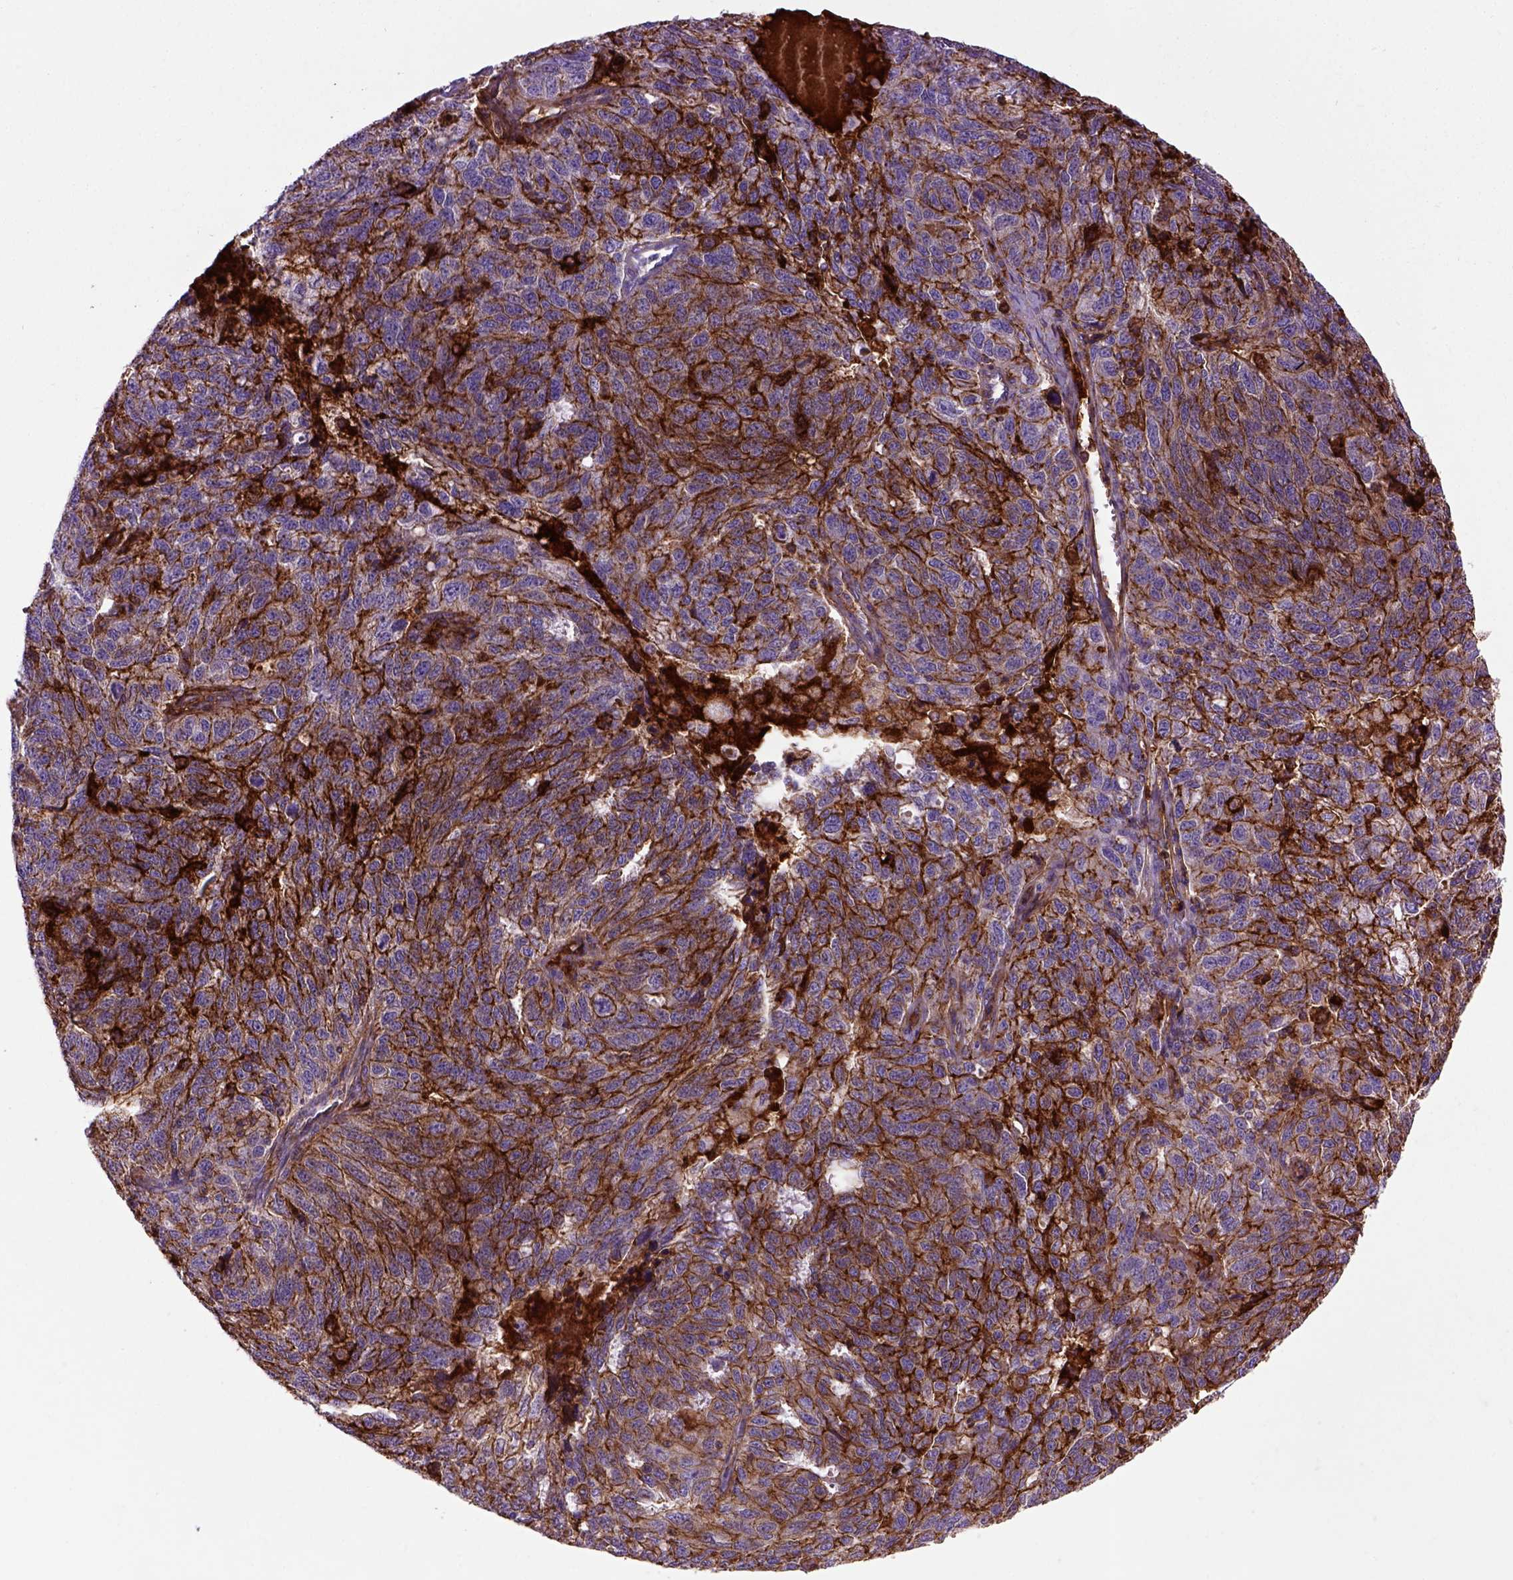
{"staining": {"intensity": "strong", "quantity": ">75%", "location": "cytoplasmic/membranous"}, "tissue": "ovarian cancer", "cell_type": "Tumor cells", "image_type": "cancer", "snomed": [{"axis": "morphology", "description": "Cystadenocarcinoma, serous, NOS"}, {"axis": "topography", "description": "Ovary"}], "caption": "Human ovarian cancer (serous cystadenocarcinoma) stained for a protein (brown) exhibits strong cytoplasmic/membranous positive expression in approximately >75% of tumor cells.", "gene": "CDH1", "patient": {"sex": "female", "age": 71}}